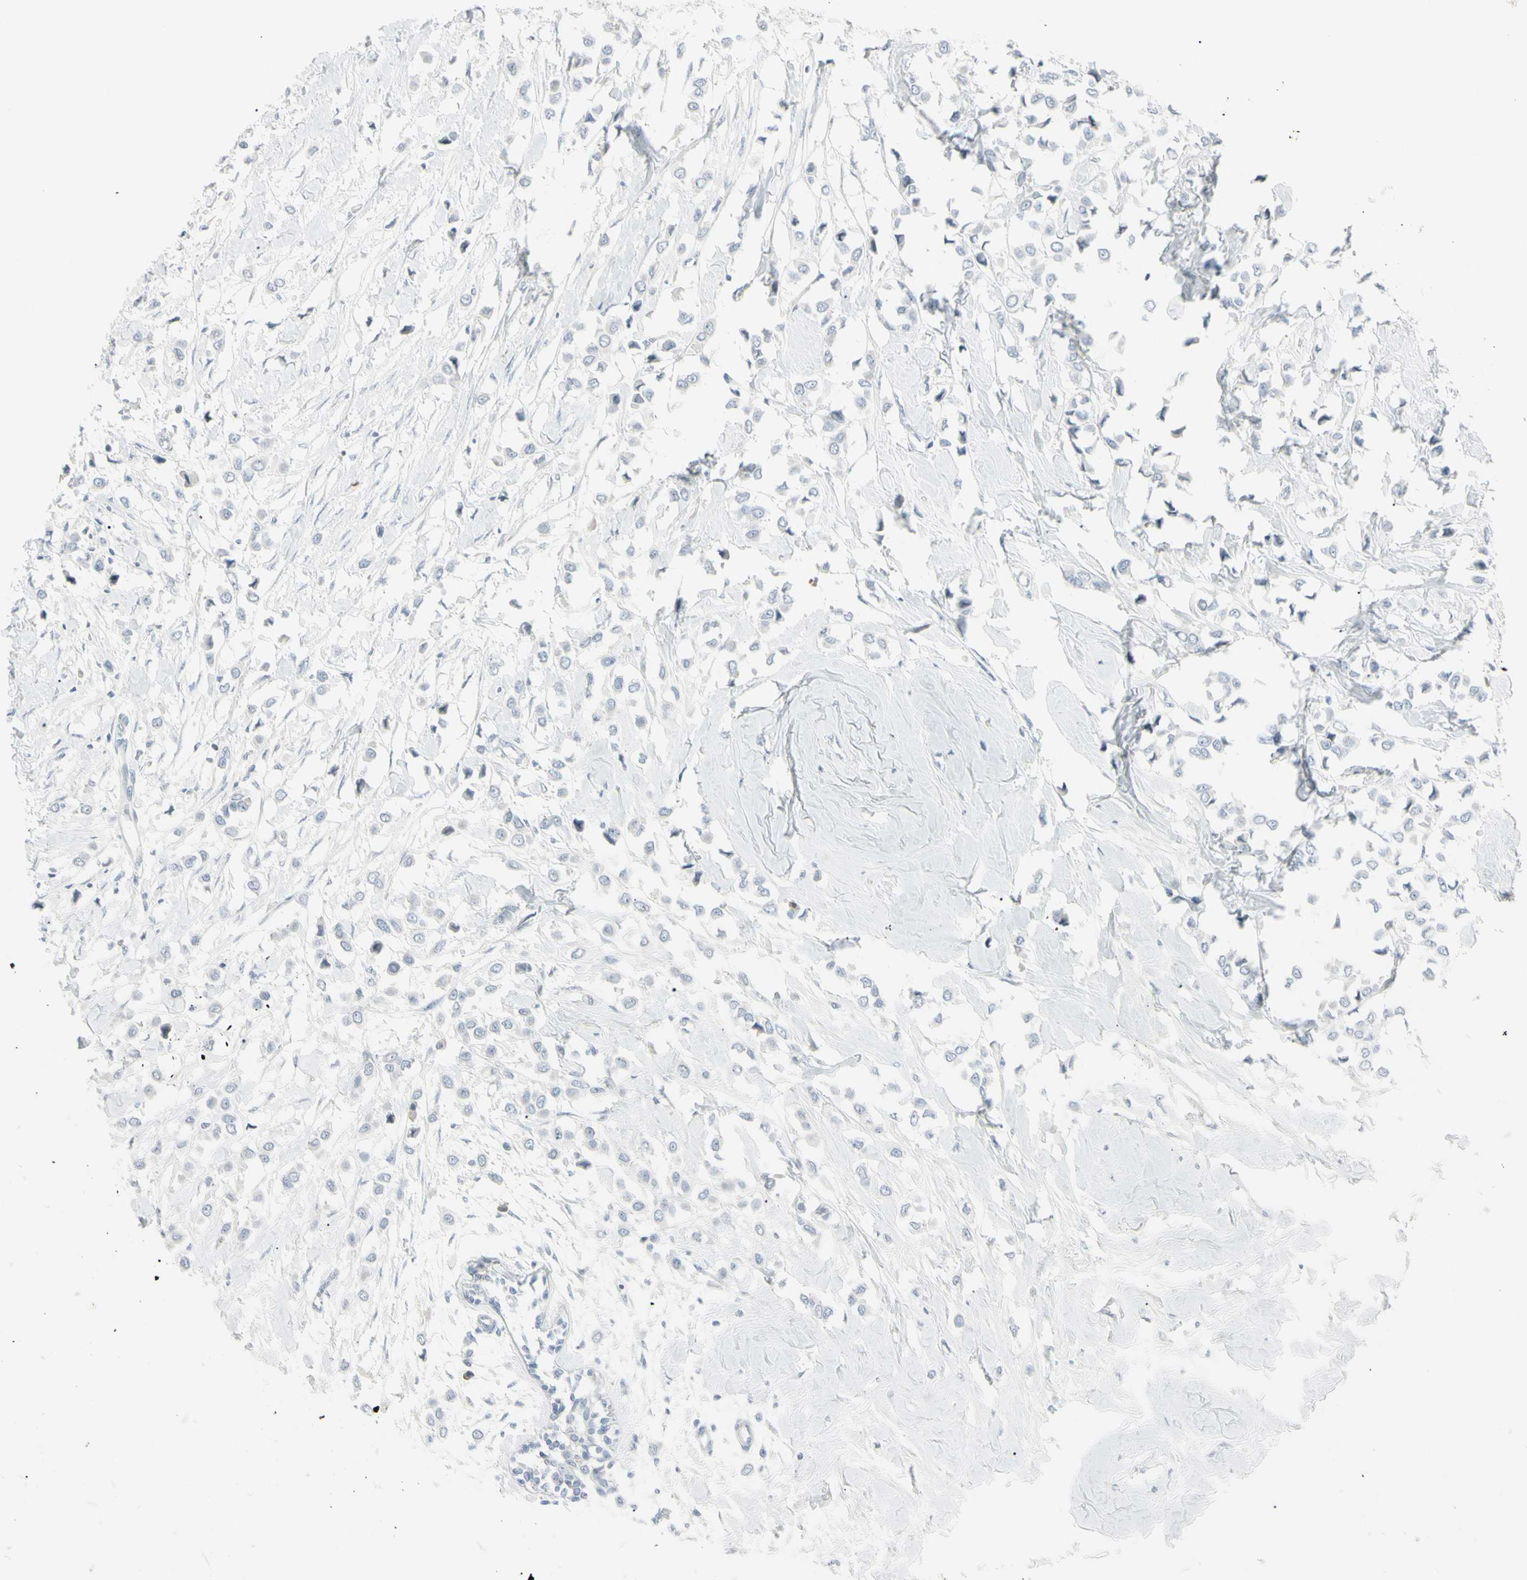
{"staining": {"intensity": "negative", "quantity": "none", "location": "none"}, "tissue": "breast cancer", "cell_type": "Tumor cells", "image_type": "cancer", "snomed": [{"axis": "morphology", "description": "Lobular carcinoma"}, {"axis": "topography", "description": "Breast"}], "caption": "This is an immunohistochemistry photomicrograph of human breast lobular carcinoma. There is no staining in tumor cells.", "gene": "PIP", "patient": {"sex": "female", "age": 51}}